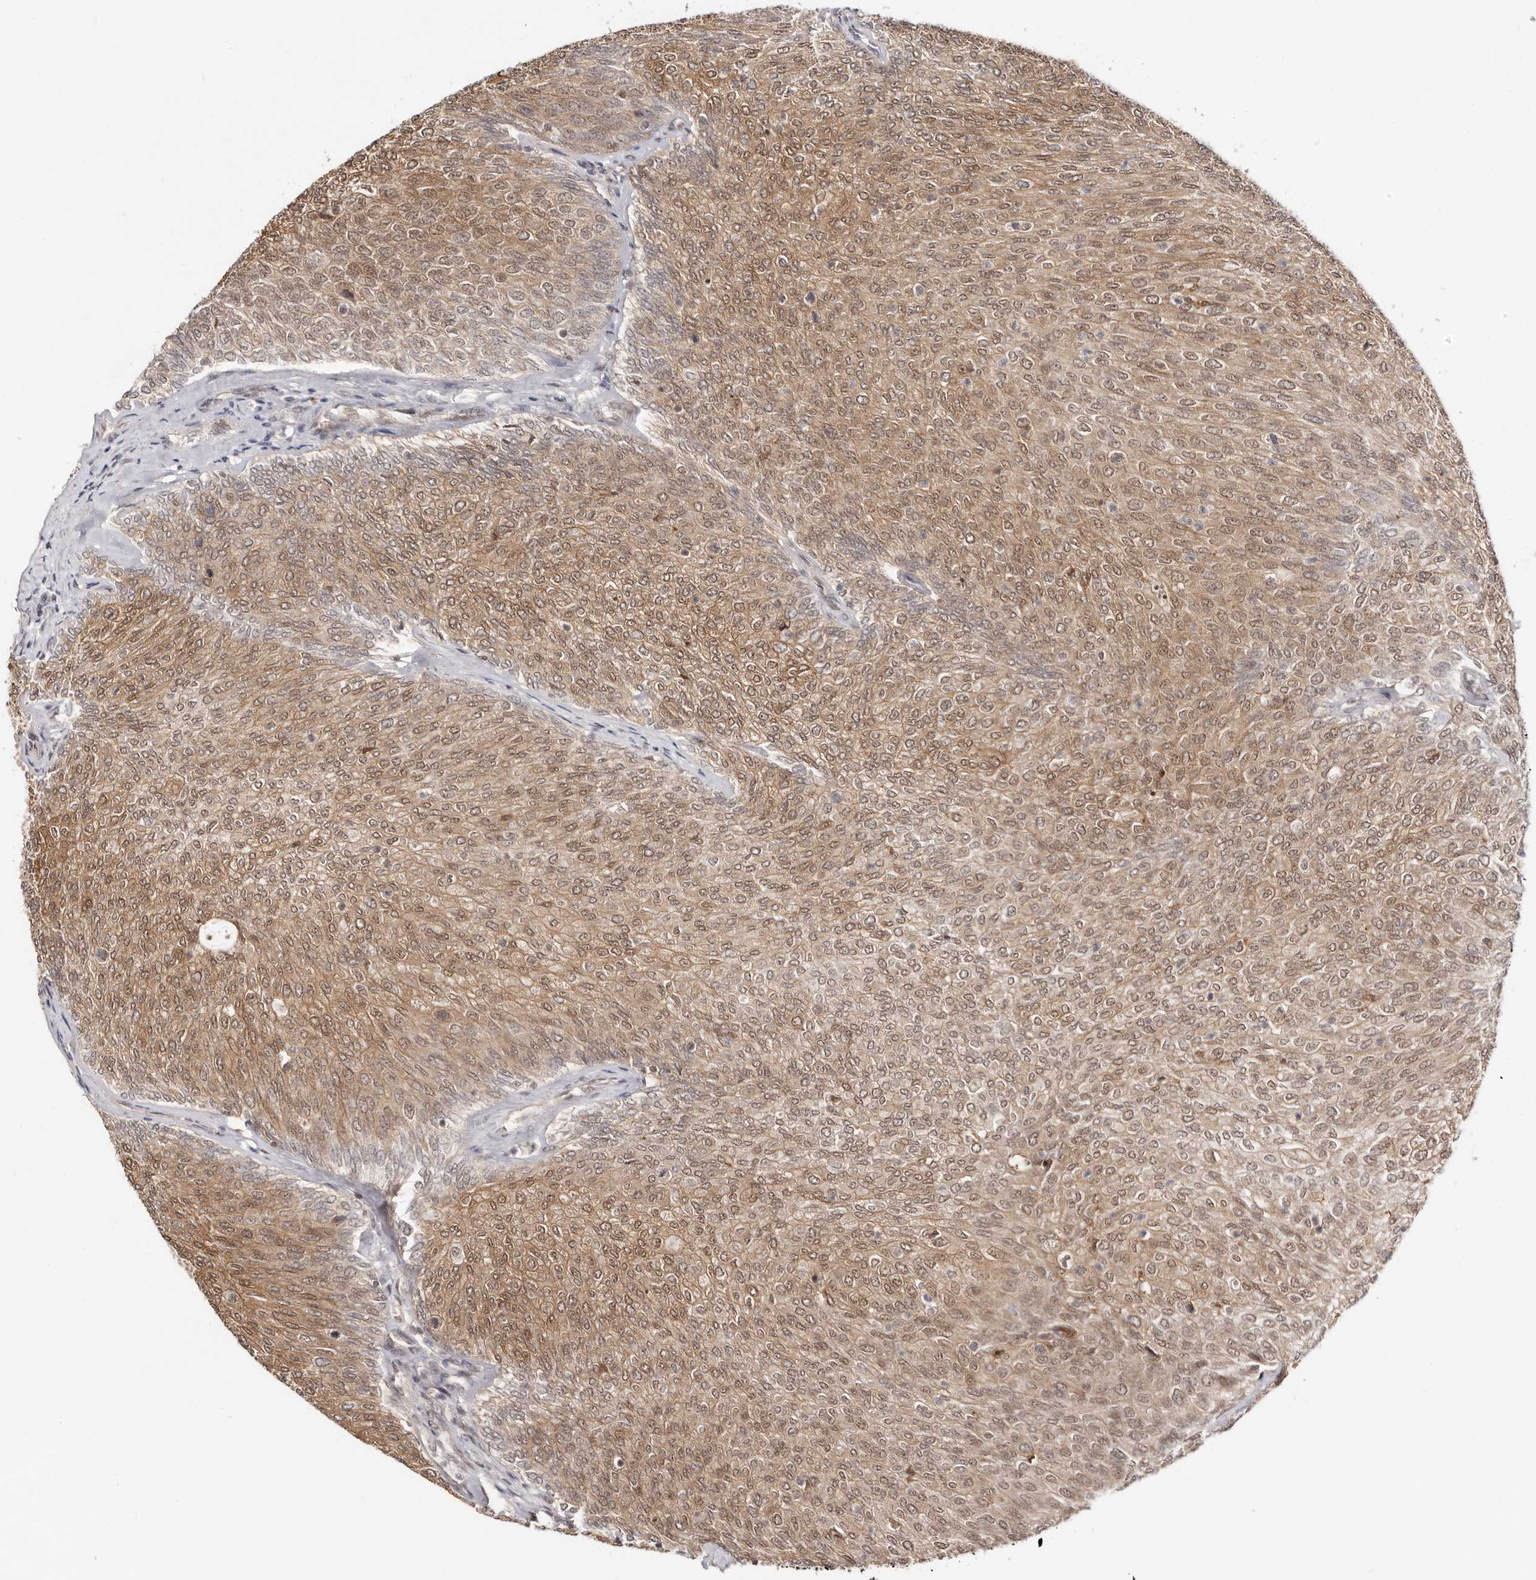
{"staining": {"intensity": "moderate", "quantity": ">75%", "location": "cytoplasmic/membranous,nuclear"}, "tissue": "urothelial cancer", "cell_type": "Tumor cells", "image_type": "cancer", "snomed": [{"axis": "morphology", "description": "Urothelial carcinoma, Low grade"}, {"axis": "topography", "description": "Urinary bladder"}], "caption": "This photomicrograph displays immunohistochemistry (IHC) staining of low-grade urothelial carcinoma, with medium moderate cytoplasmic/membranous and nuclear expression in approximately >75% of tumor cells.", "gene": "MED8", "patient": {"sex": "female", "age": 79}}